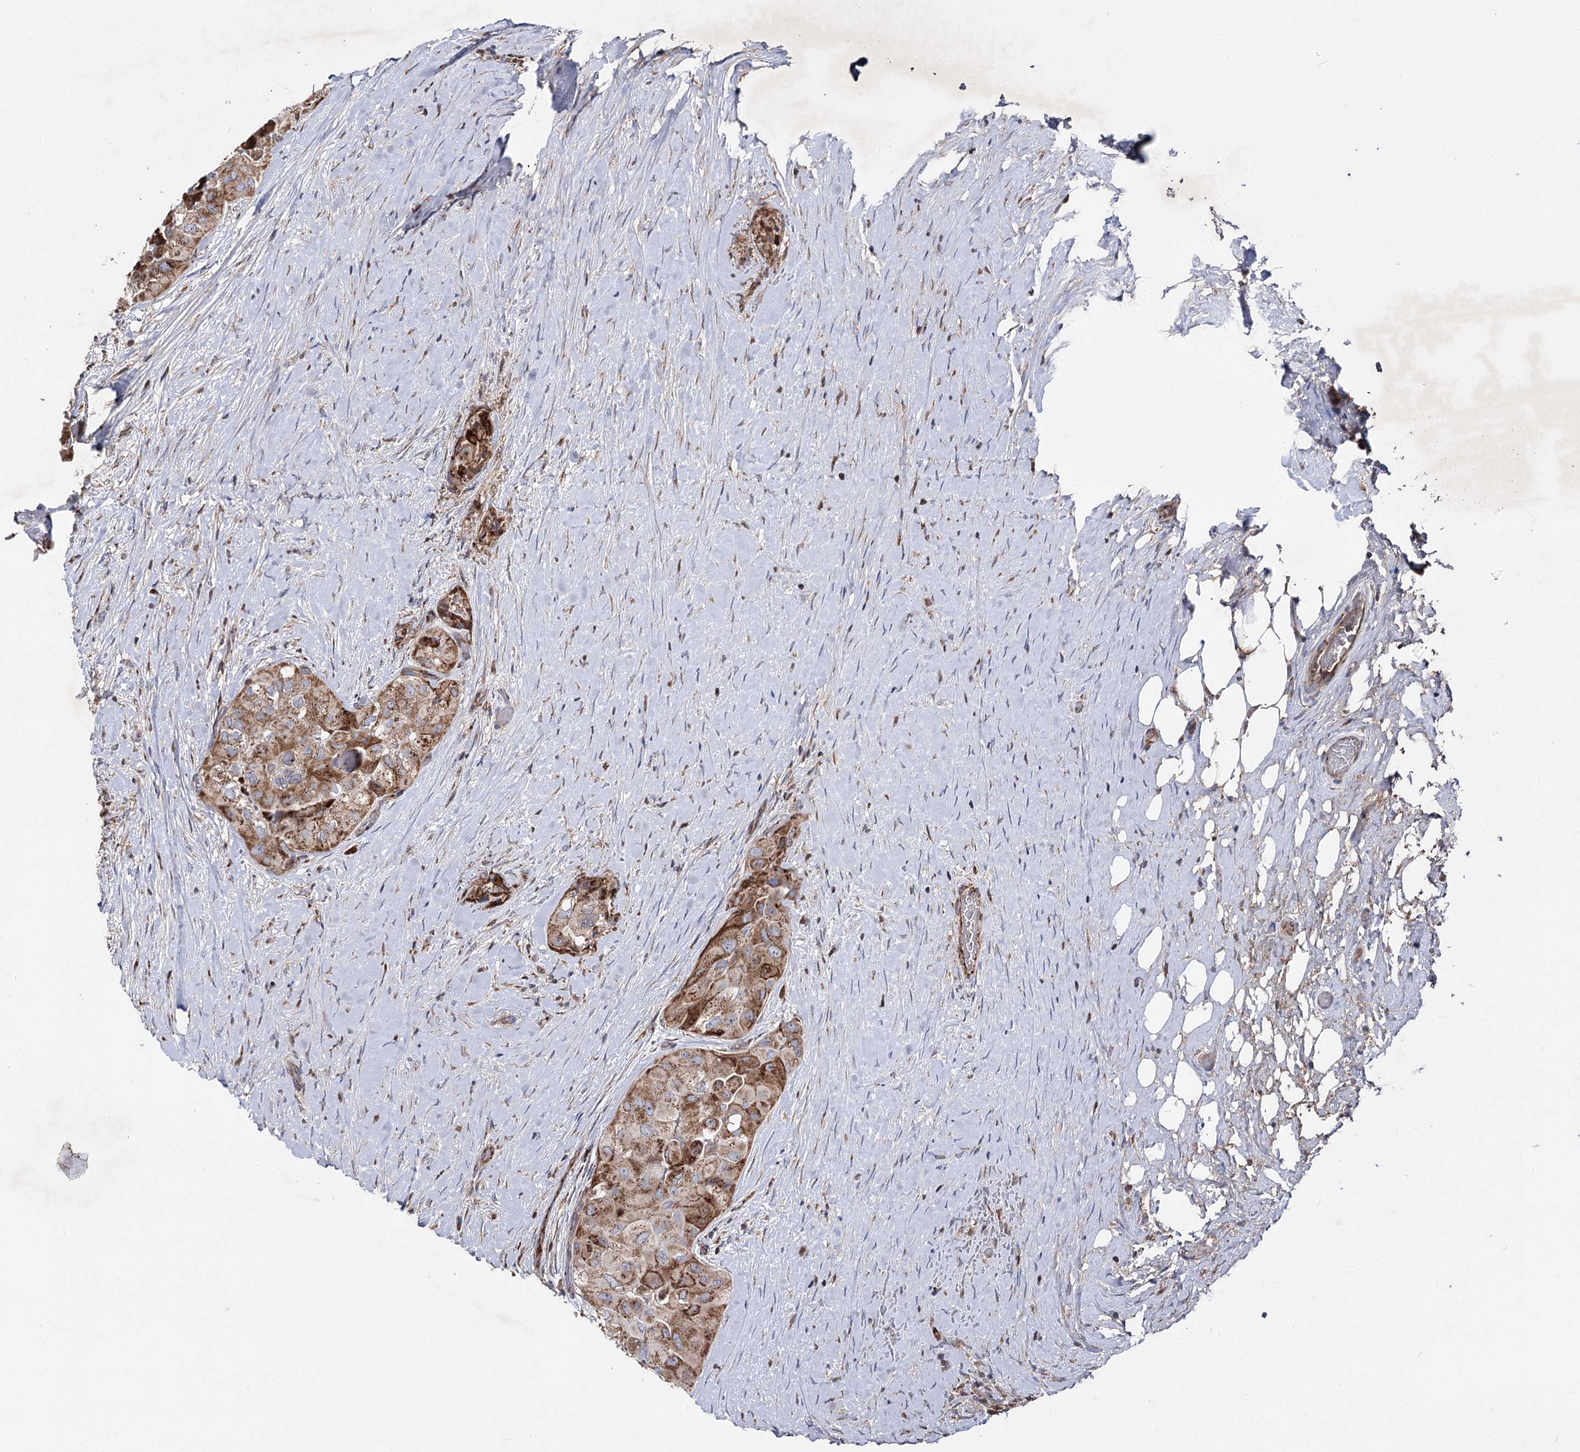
{"staining": {"intensity": "moderate", "quantity": ">75%", "location": "cytoplasmic/membranous"}, "tissue": "thyroid cancer", "cell_type": "Tumor cells", "image_type": "cancer", "snomed": [{"axis": "morphology", "description": "Papillary adenocarcinoma, NOS"}, {"axis": "topography", "description": "Thyroid gland"}], "caption": "Brown immunohistochemical staining in thyroid papillary adenocarcinoma exhibits moderate cytoplasmic/membranous positivity in about >75% of tumor cells. Nuclei are stained in blue.", "gene": "ARHGAP20", "patient": {"sex": "female", "age": 59}}